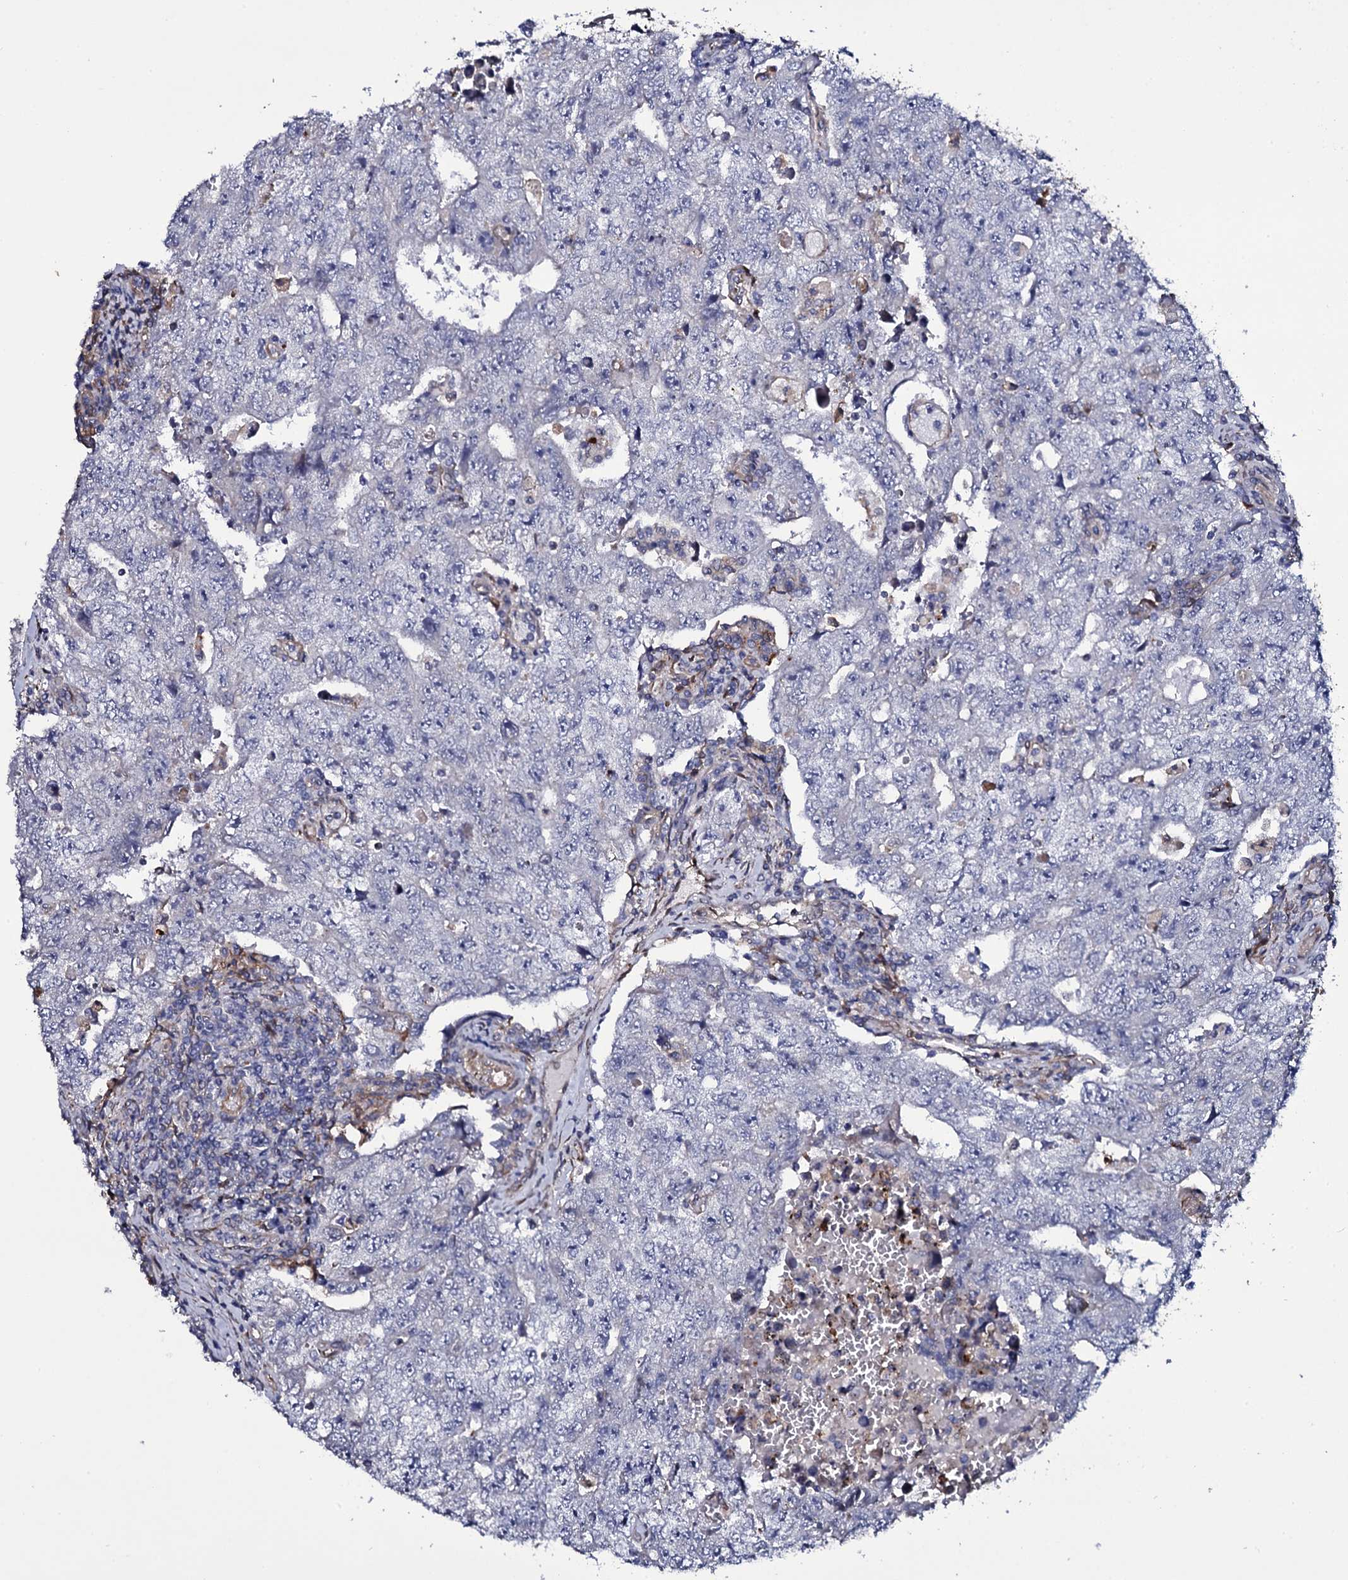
{"staining": {"intensity": "negative", "quantity": "none", "location": "none"}, "tissue": "testis cancer", "cell_type": "Tumor cells", "image_type": "cancer", "snomed": [{"axis": "morphology", "description": "Carcinoma, Embryonal, NOS"}, {"axis": "topography", "description": "Testis"}], "caption": "Human testis cancer (embryonal carcinoma) stained for a protein using immunohistochemistry (IHC) displays no expression in tumor cells.", "gene": "TTC23", "patient": {"sex": "male", "age": 17}}